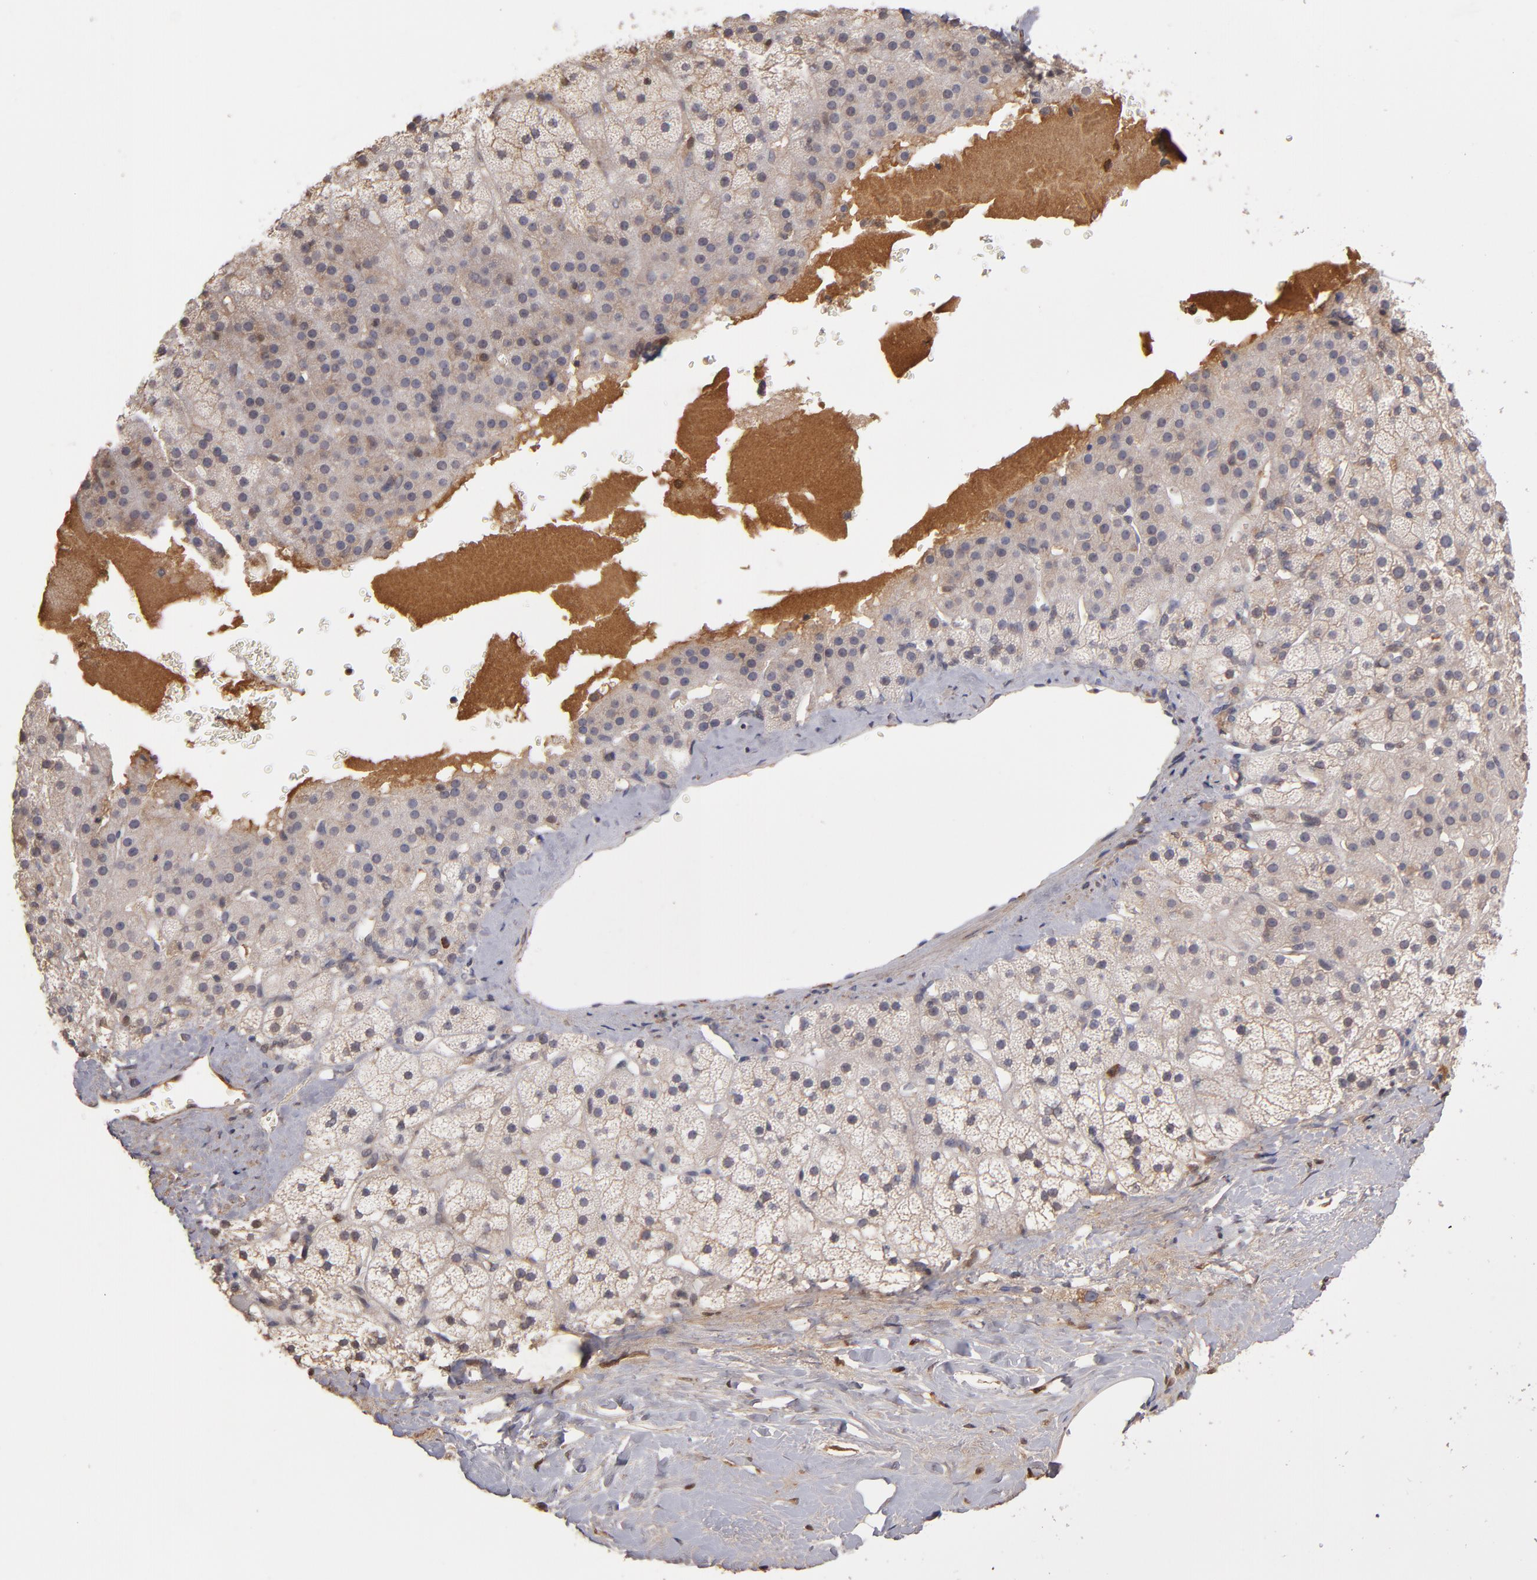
{"staining": {"intensity": "weak", "quantity": "25%-75%", "location": "cytoplasmic/membranous"}, "tissue": "adrenal gland", "cell_type": "Glandular cells", "image_type": "normal", "snomed": [{"axis": "morphology", "description": "Normal tissue, NOS"}, {"axis": "topography", "description": "Adrenal gland"}], "caption": "IHC (DAB) staining of benign adrenal gland shows weak cytoplasmic/membranous protein positivity in about 25%-75% of glandular cells.", "gene": "SERPINA7", "patient": {"sex": "male", "age": 35}}